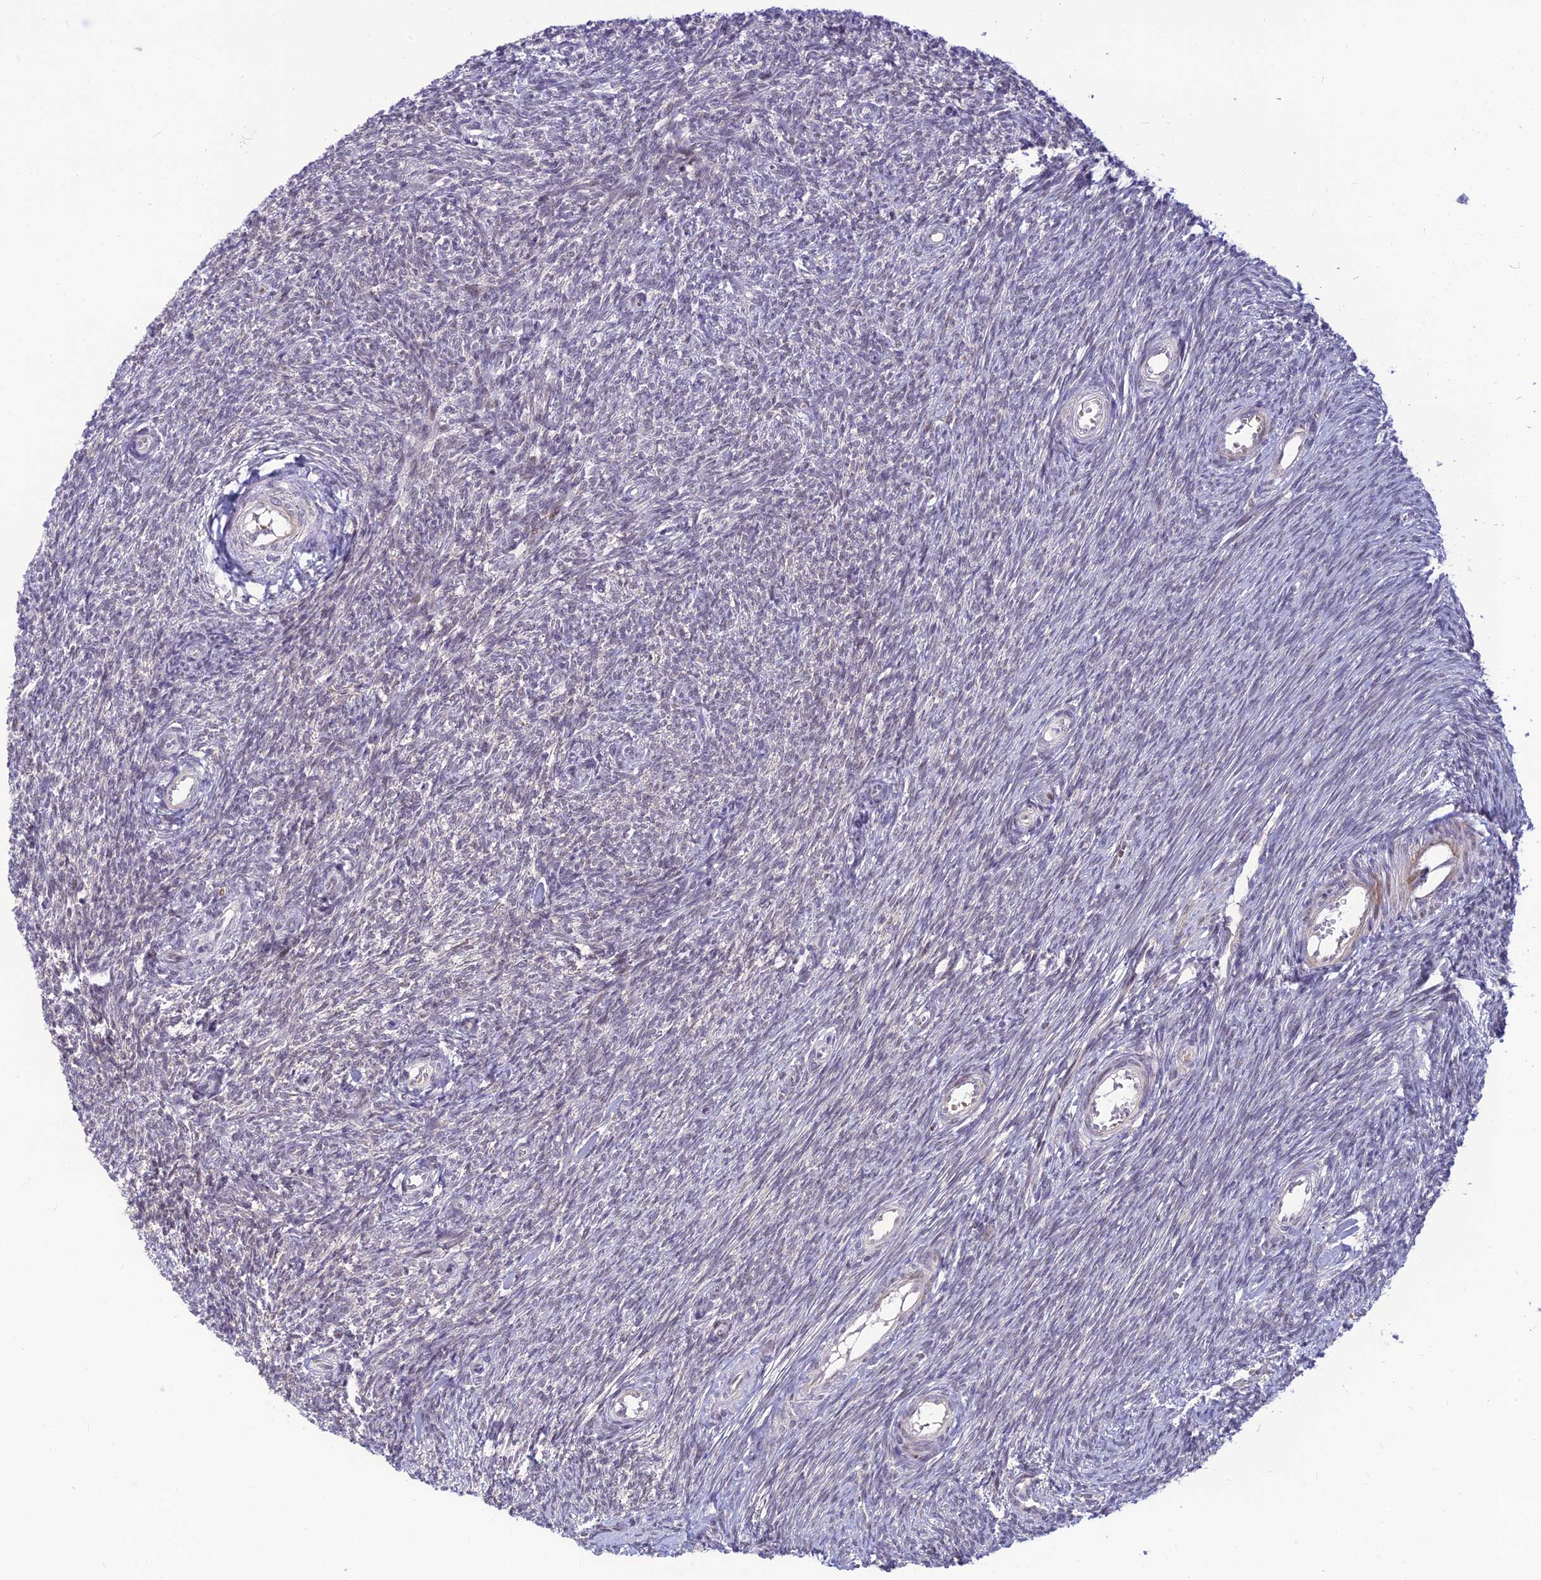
{"staining": {"intensity": "negative", "quantity": "none", "location": "none"}, "tissue": "ovary", "cell_type": "Ovarian stroma cells", "image_type": "normal", "snomed": [{"axis": "morphology", "description": "Normal tissue, NOS"}, {"axis": "topography", "description": "Ovary"}], "caption": "A photomicrograph of human ovary is negative for staining in ovarian stroma cells.", "gene": "ASPDH", "patient": {"sex": "female", "age": 44}}